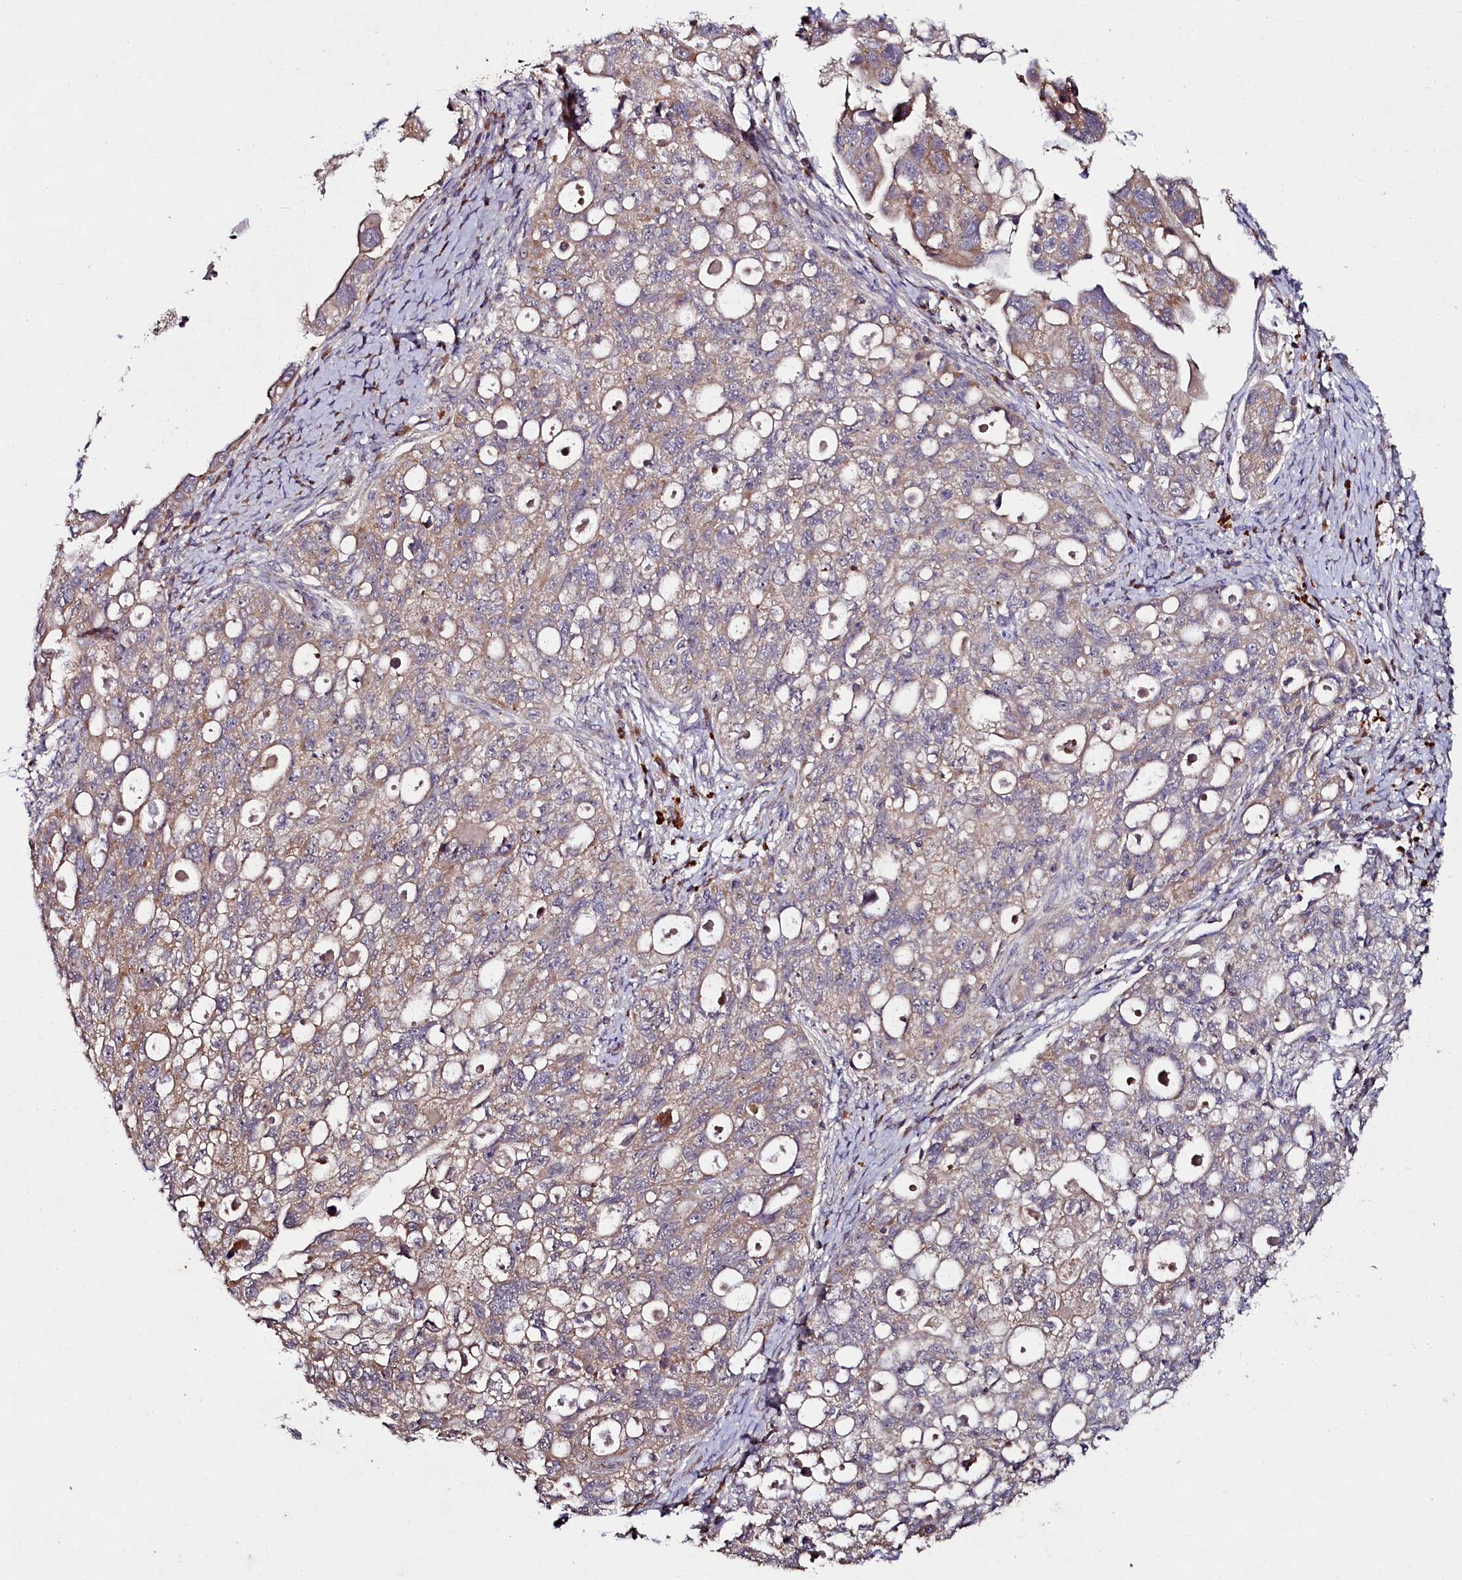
{"staining": {"intensity": "weak", "quantity": "25%-75%", "location": "cytoplasmic/membranous"}, "tissue": "ovarian cancer", "cell_type": "Tumor cells", "image_type": "cancer", "snomed": [{"axis": "morphology", "description": "Carcinoma, NOS"}, {"axis": "morphology", "description": "Cystadenocarcinoma, serous, NOS"}, {"axis": "topography", "description": "Ovary"}], "caption": "Immunohistochemistry staining of ovarian cancer (serous cystadenocarcinoma), which exhibits low levels of weak cytoplasmic/membranous expression in approximately 25%-75% of tumor cells indicating weak cytoplasmic/membranous protein positivity. The staining was performed using DAB (brown) for protein detection and nuclei were counterstained in hematoxylin (blue).", "gene": "SEC24C", "patient": {"sex": "female", "age": 69}}